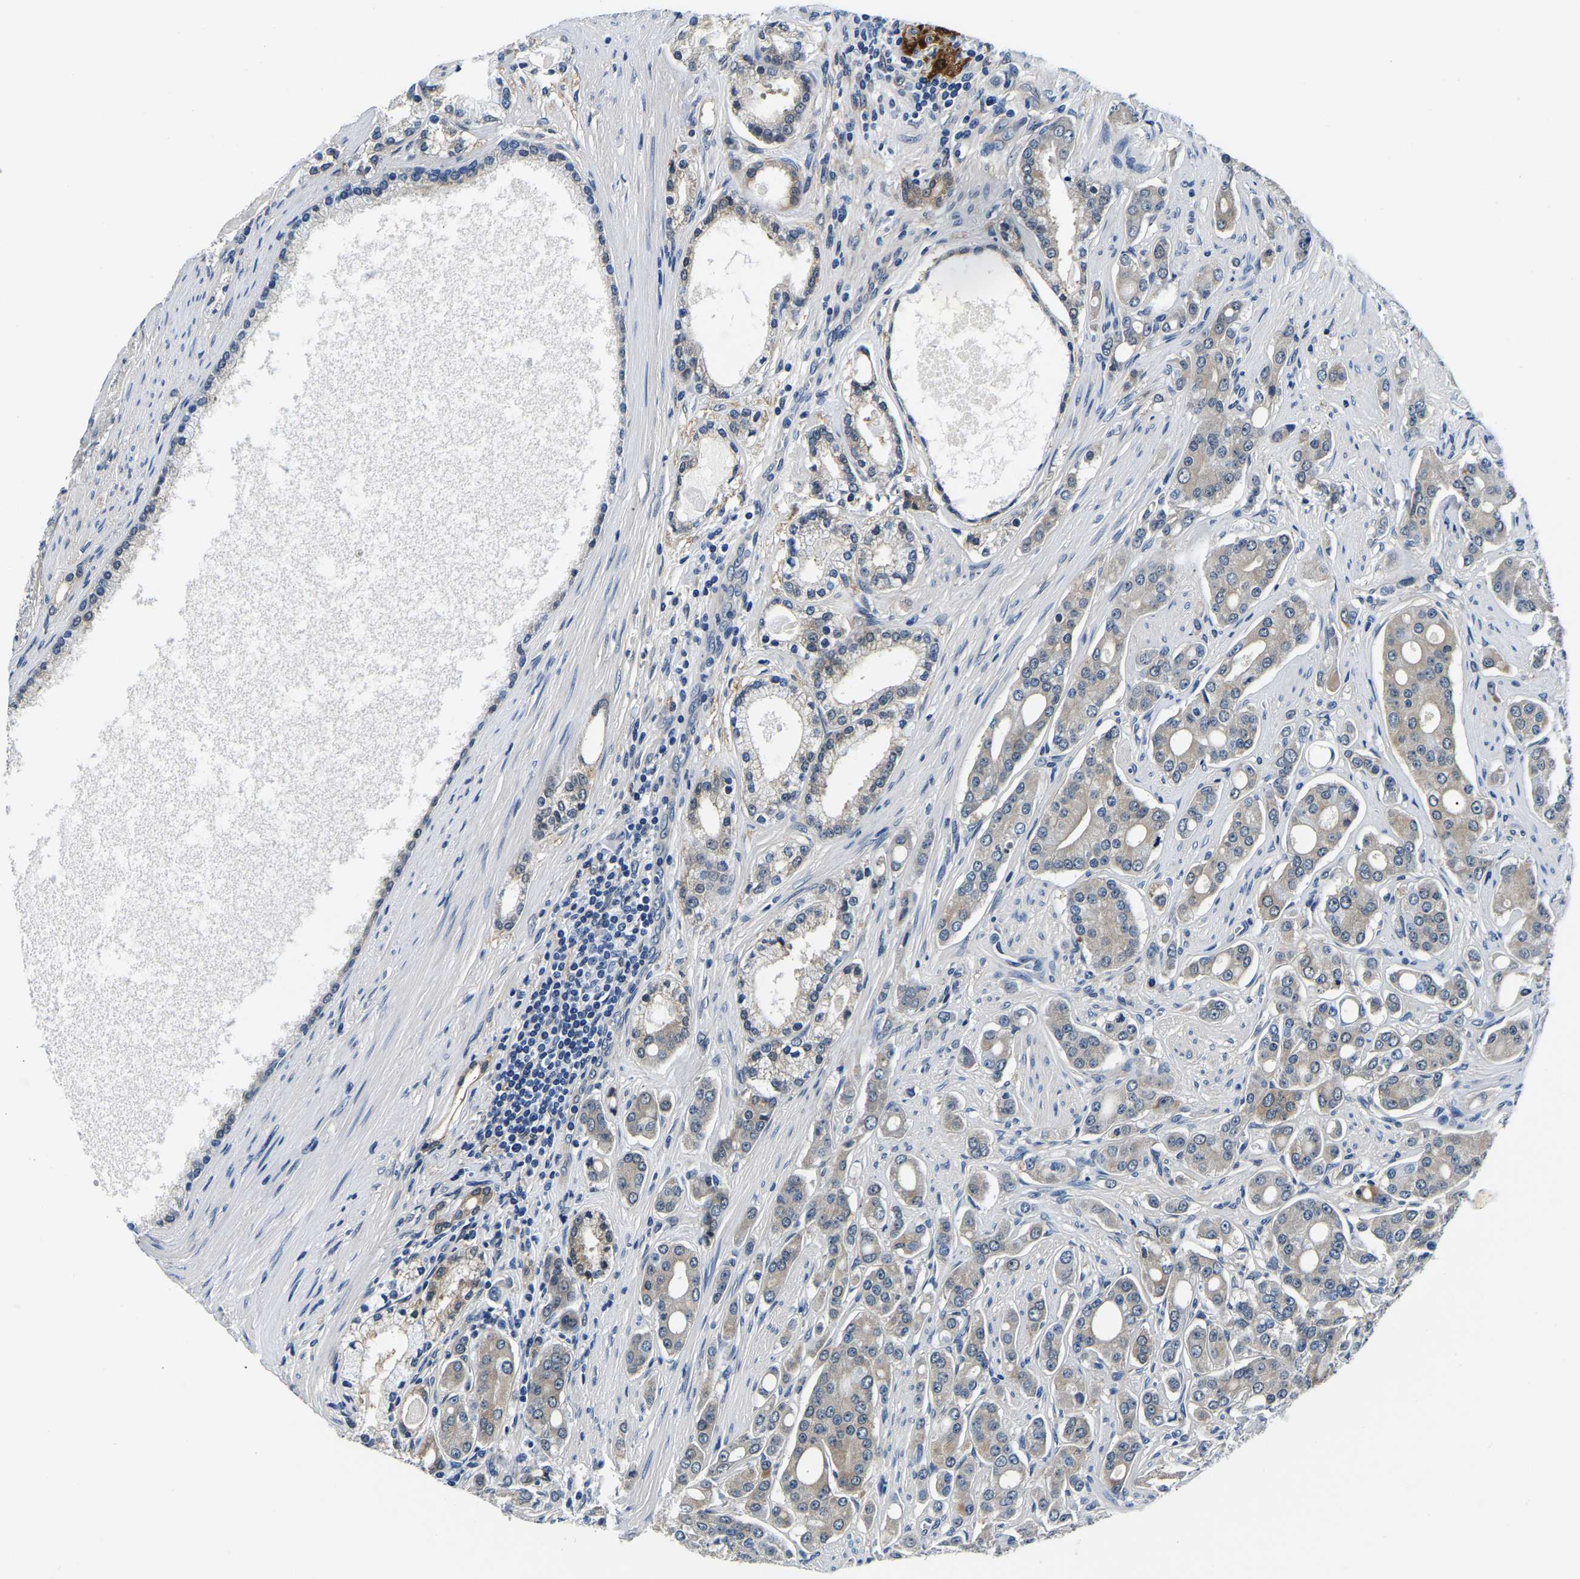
{"staining": {"intensity": "weak", "quantity": "<25%", "location": "cytoplasmic/membranous"}, "tissue": "prostate cancer", "cell_type": "Tumor cells", "image_type": "cancer", "snomed": [{"axis": "morphology", "description": "Adenocarcinoma, High grade"}, {"axis": "topography", "description": "Prostate"}], "caption": "A high-resolution photomicrograph shows immunohistochemistry (IHC) staining of prostate cancer, which displays no significant staining in tumor cells.", "gene": "ACO1", "patient": {"sex": "male", "age": 71}}